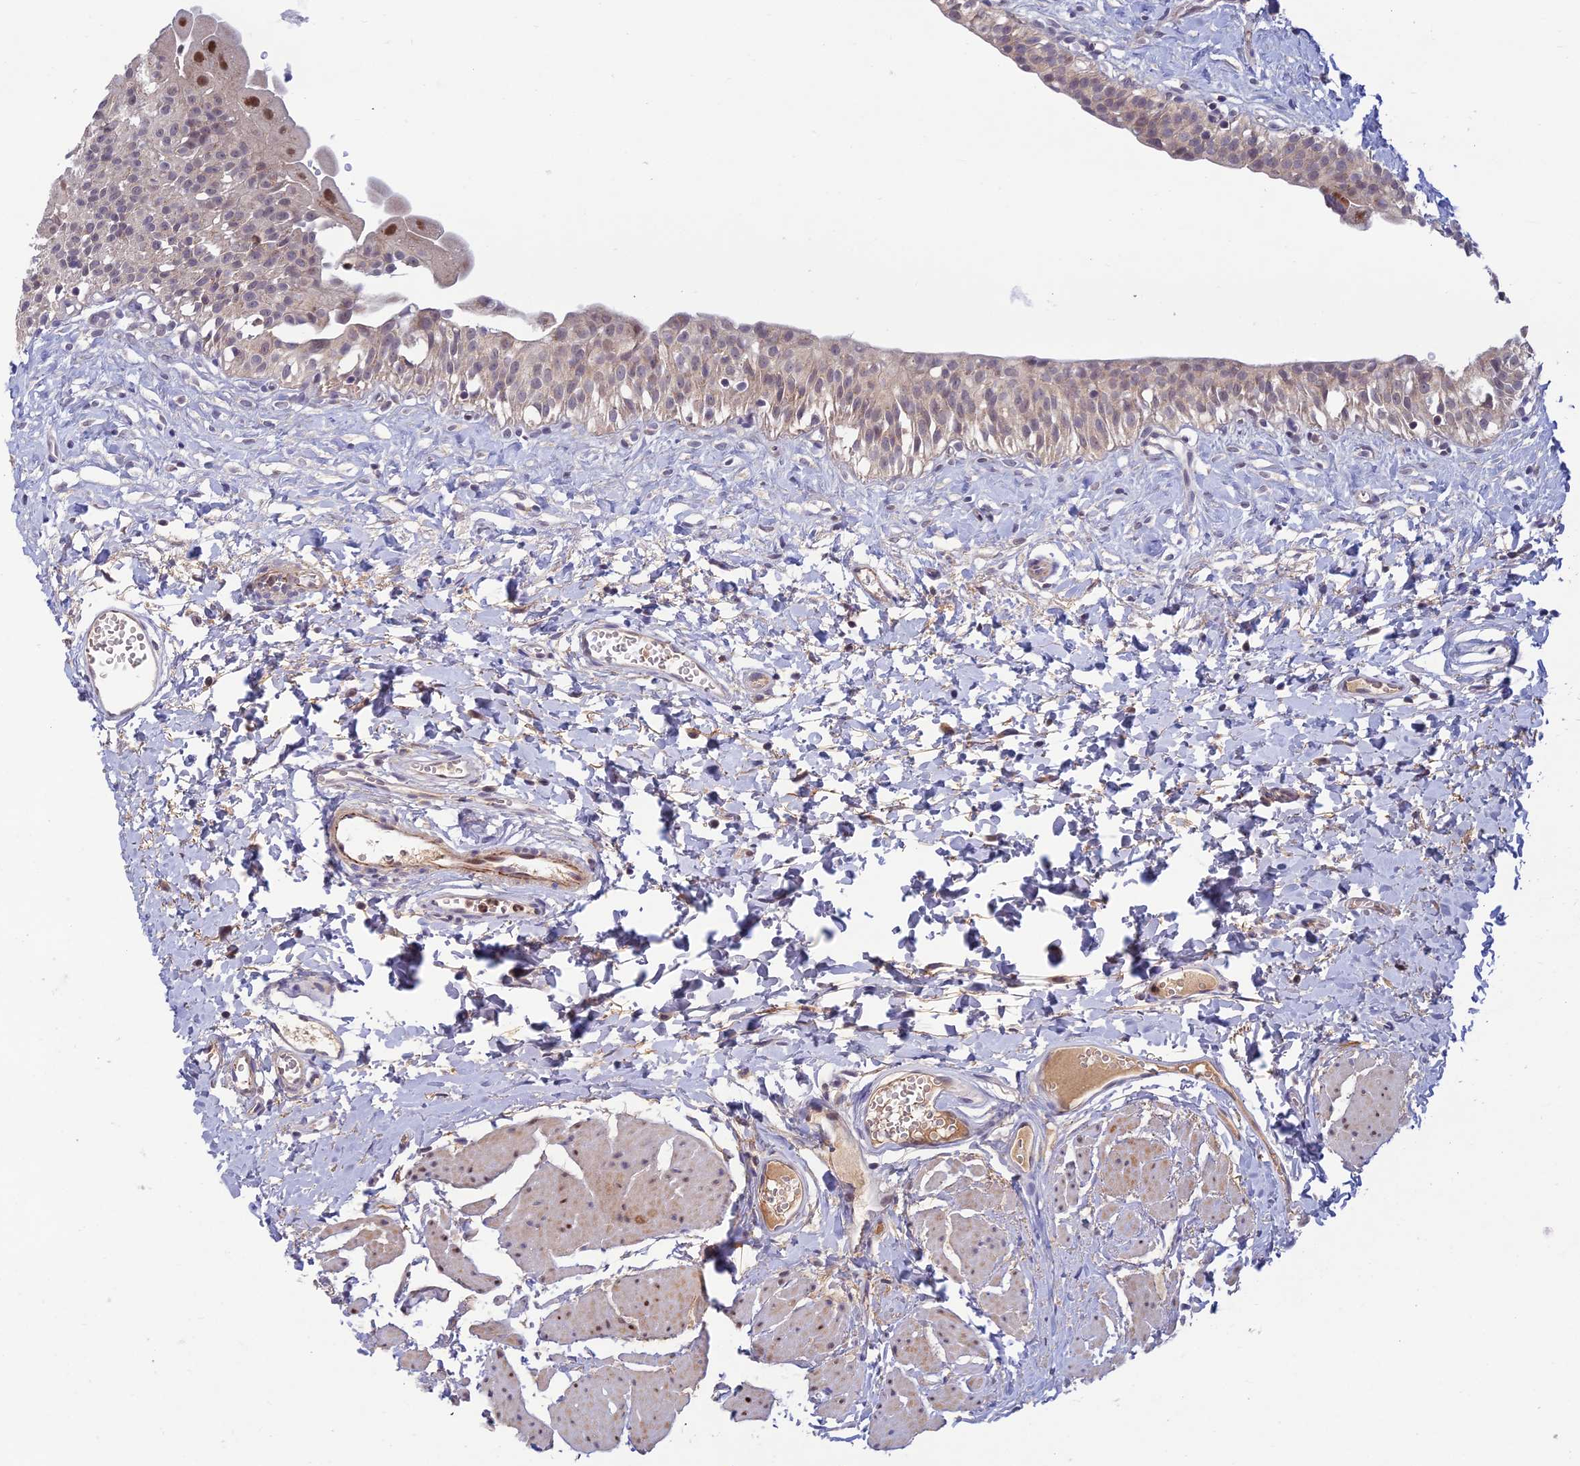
{"staining": {"intensity": "moderate", "quantity": "<25%", "location": "nuclear"}, "tissue": "urinary bladder", "cell_type": "Urothelial cells", "image_type": "normal", "snomed": [{"axis": "morphology", "description": "Normal tissue, NOS"}, {"axis": "topography", "description": "Urinary bladder"}], "caption": "About <25% of urothelial cells in benign urinary bladder reveal moderate nuclear protein expression as visualized by brown immunohistochemical staining.", "gene": "FASTKD5", "patient": {"sex": "male", "age": 51}}